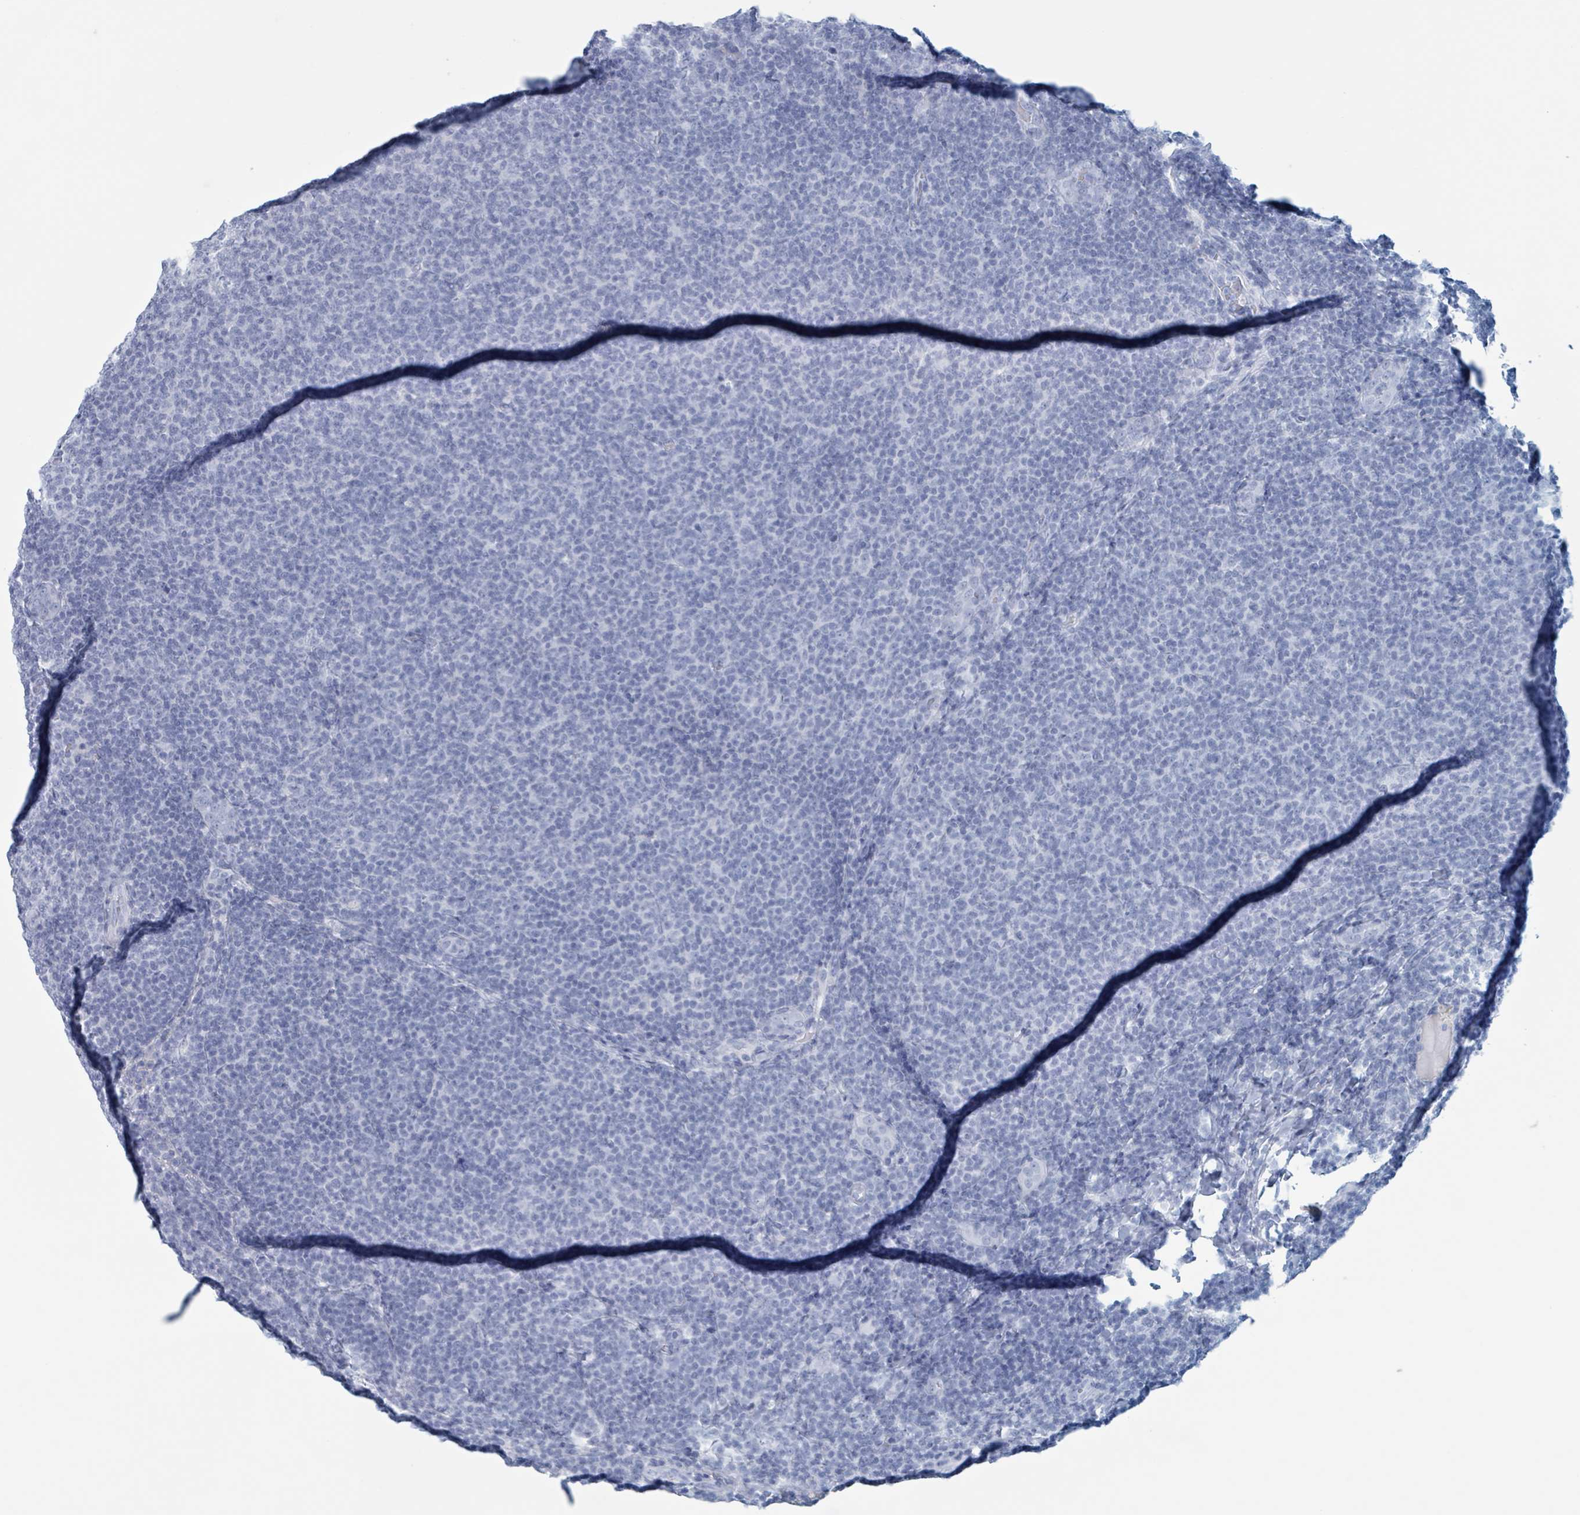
{"staining": {"intensity": "negative", "quantity": "none", "location": "none"}, "tissue": "lymphoma", "cell_type": "Tumor cells", "image_type": "cancer", "snomed": [{"axis": "morphology", "description": "Malignant lymphoma, non-Hodgkin's type, Low grade"}, {"axis": "topography", "description": "Lymph node"}], "caption": "A photomicrograph of human lymphoma is negative for staining in tumor cells.", "gene": "KLK4", "patient": {"sex": "male", "age": 66}}